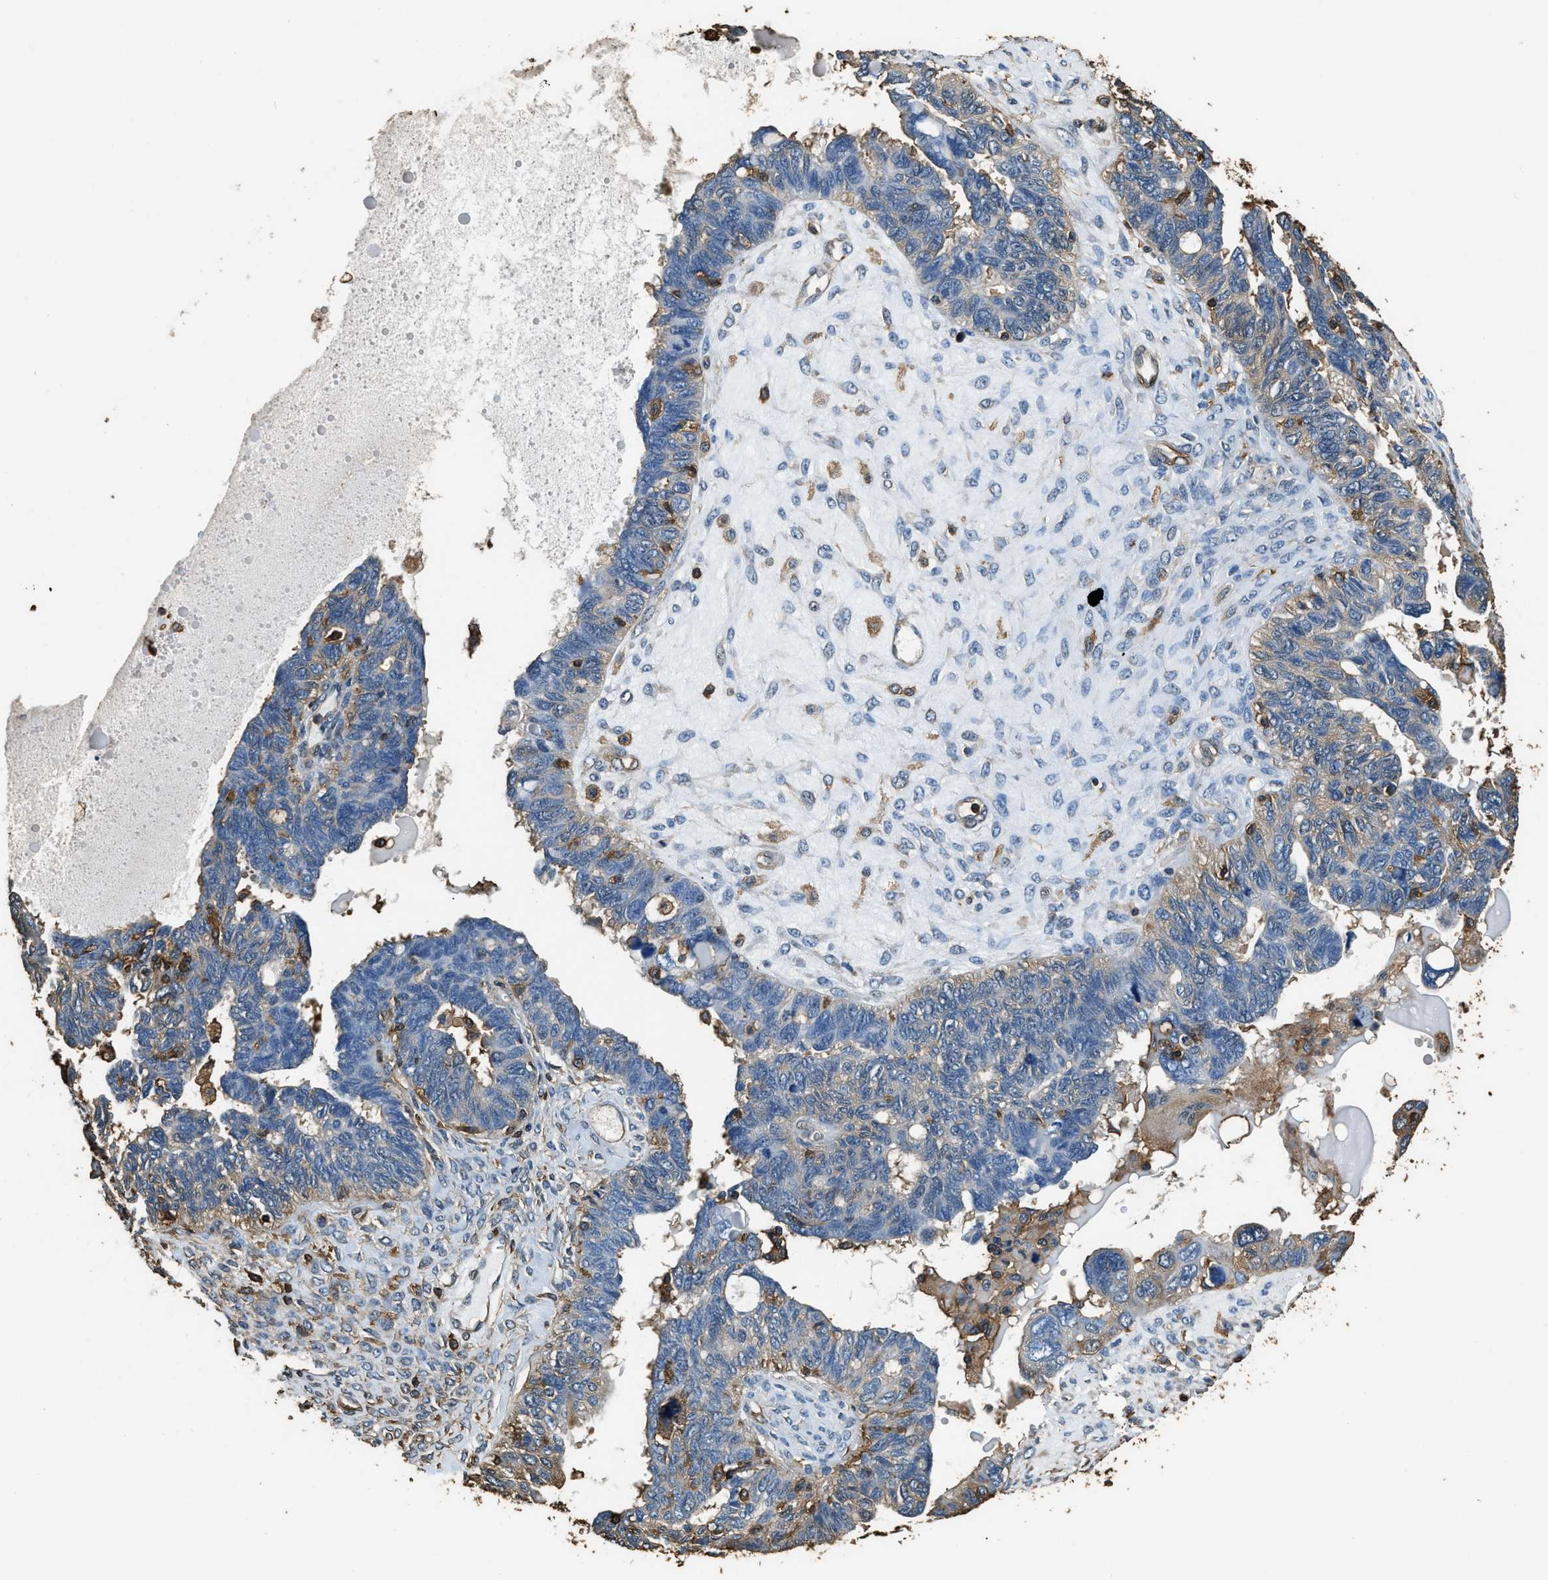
{"staining": {"intensity": "moderate", "quantity": "<25%", "location": "cytoplasmic/membranous"}, "tissue": "ovarian cancer", "cell_type": "Tumor cells", "image_type": "cancer", "snomed": [{"axis": "morphology", "description": "Cystadenocarcinoma, serous, NOS"}, {"axis": "topography", "description": "Ovary"}], "caption": "Immunohistochemistry (IHC) (DAB) staining of human serous cystadenocarcinoma (ovarian) displays moderate cytoplasmic/membranous protein positivity in approximately <25% of tumor cells.", "gene": "ACCS", "patient": {"sex": "female", "age": 79}}